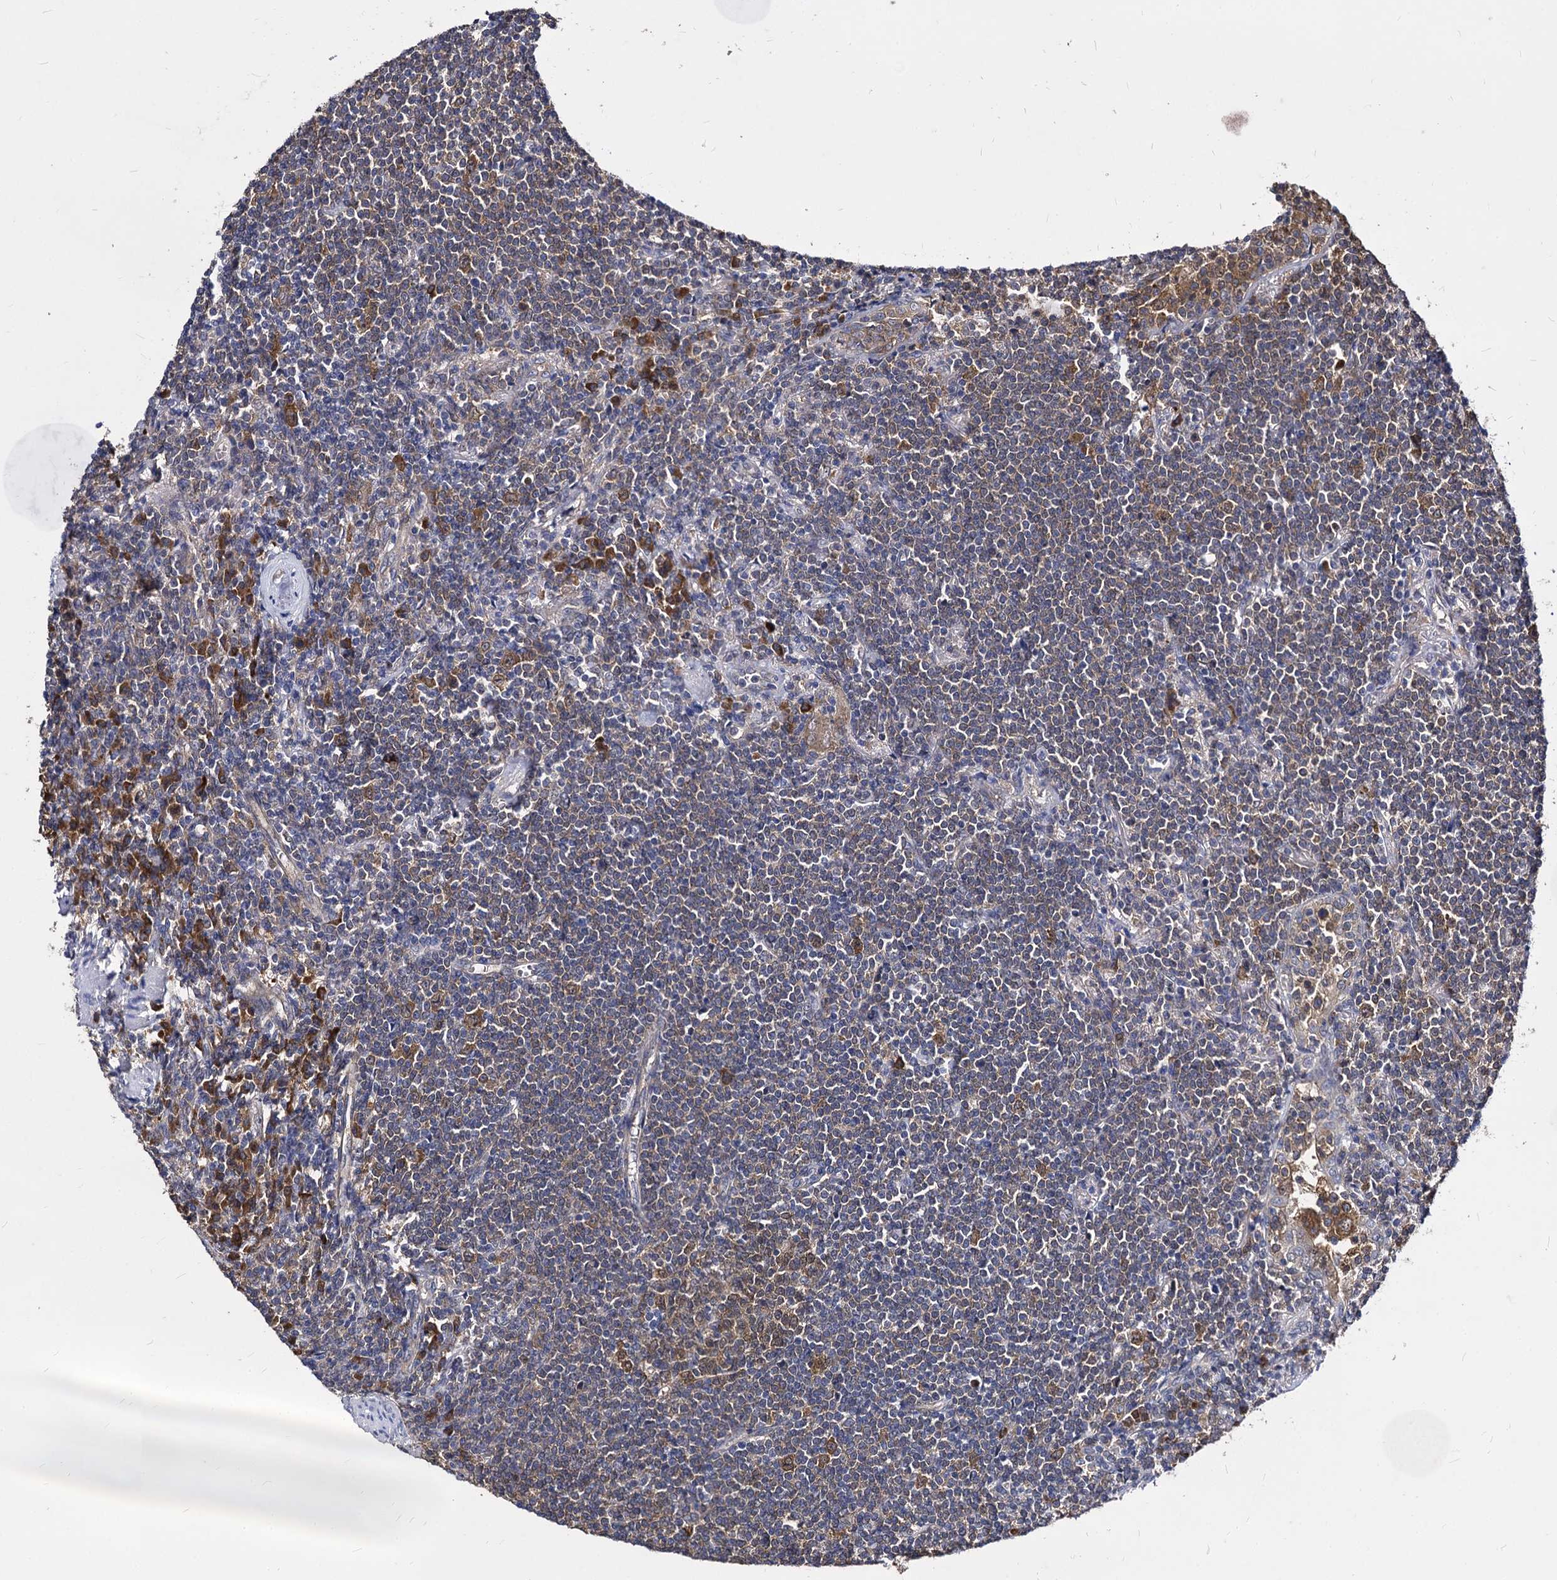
{"staining": {"intensity": "moderate", "quantity": "<25%", "location": "cytoplasmic/membranous"}, "tissue": "lymphoma", "cell_type": "Tumor cells", "image_type": "cancer", "snomed": [{"axis": "morphology", "description": "Malignant lymphoma, non-Hodgkin's type, Low grade"}, {"axis": "topography", "description": "Lung"}], "caption": "A brown stain shows moderate cytoplasmic/membranous positivity of a protein in low-grade malignant lymphoma, non-Hodgkin's type tumor cells. The protein of interest is shown in brown color, while the nuclei are stained blue.", "gene": "NME1", "patient": {"sex": "female", "age": 71}}